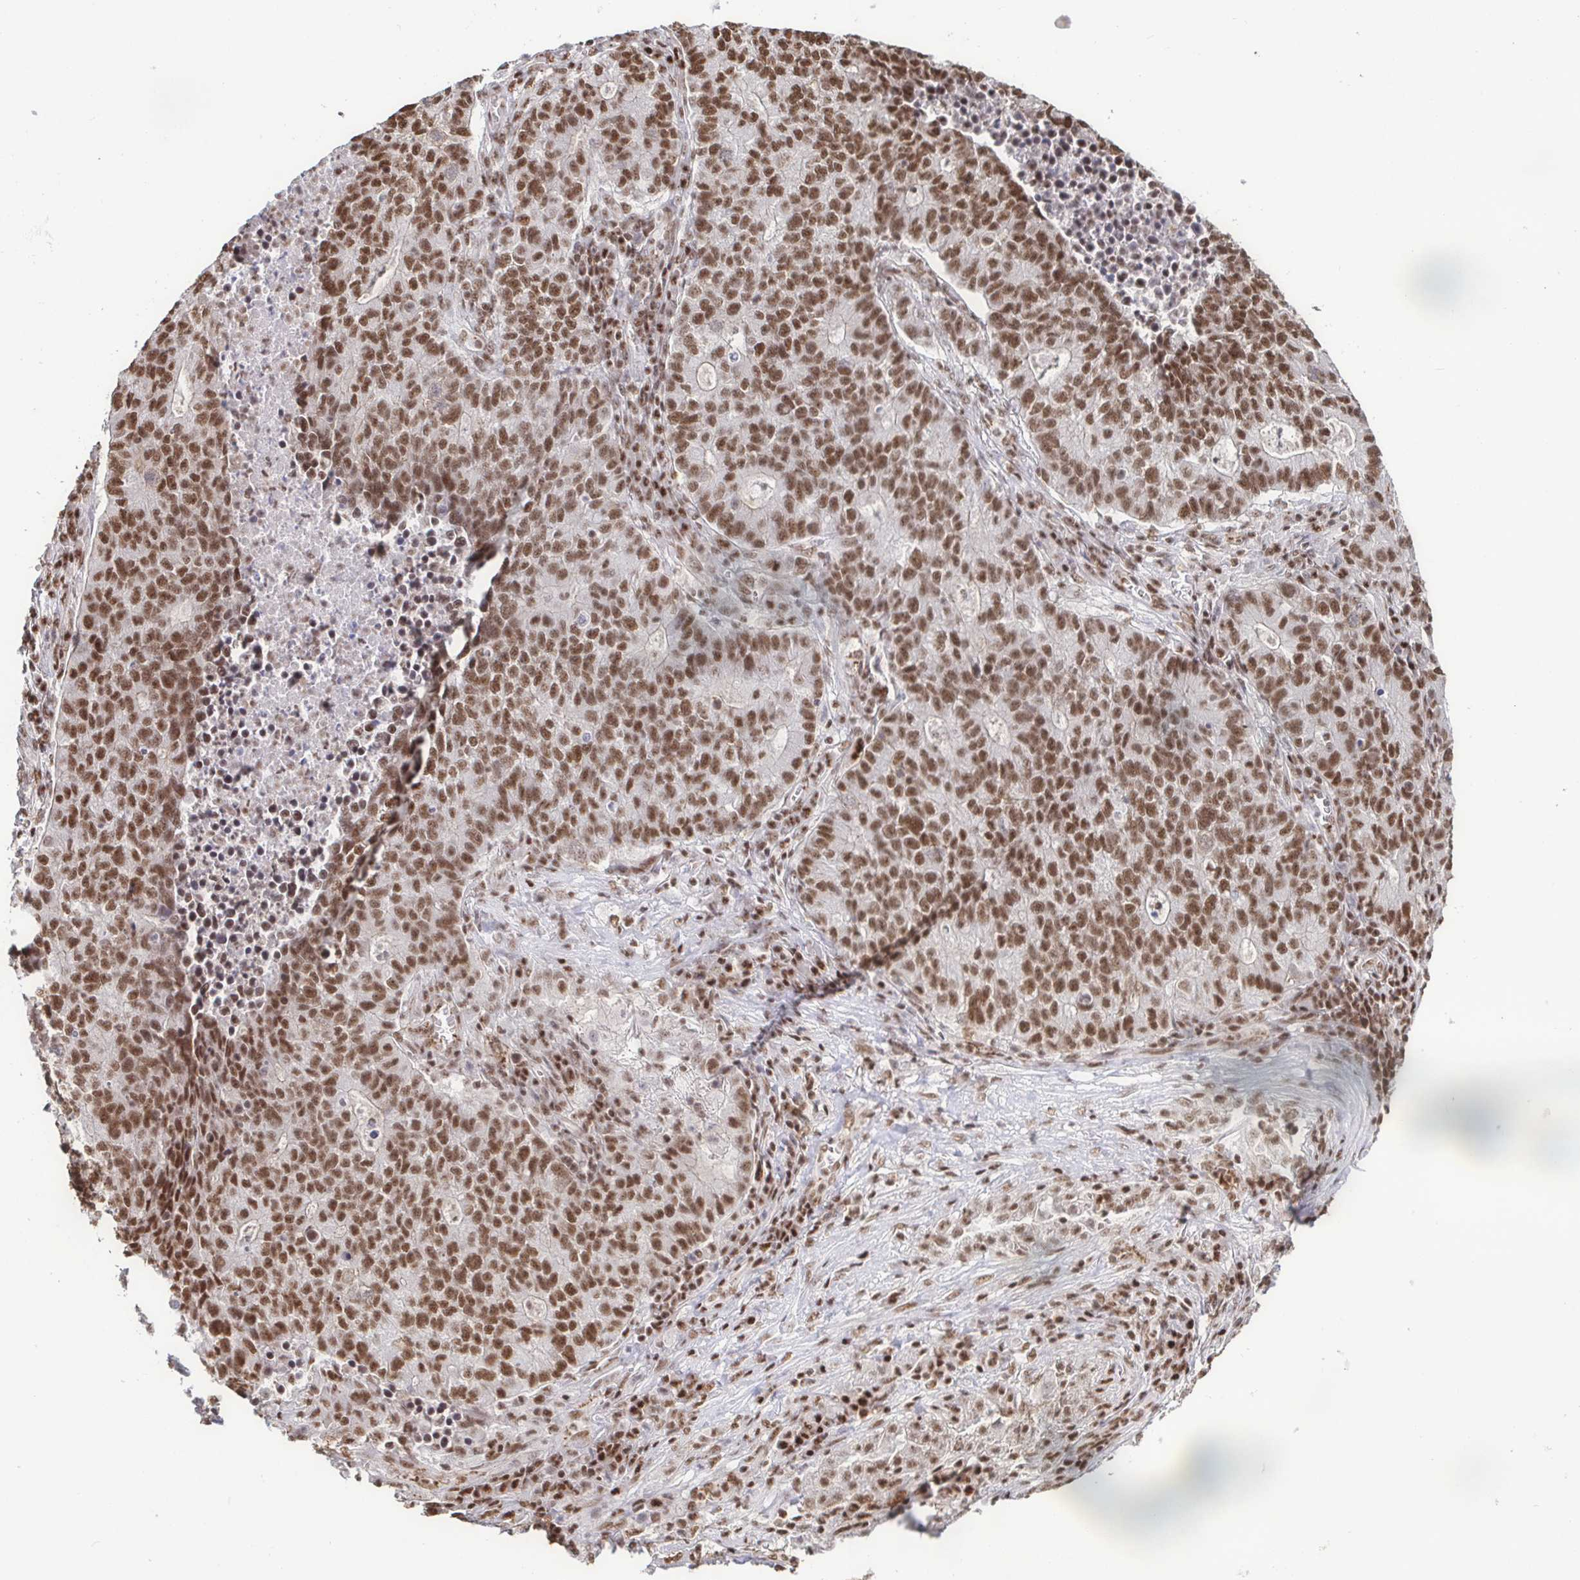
{"staining": {"intensity": "moderate", "quantity": ">75%", "location": "nuclear"}, "tissue": "lung cancer", "cell_type": "Tumor cells", "image_type": "cancer", "snomed": [{"axis": "morphology", "description": "Adenocarcinoma, NOS"}, {"axis": "topography", "description": "Lung"}], "caption": "Immunohistochemistry image of neoplastic tissue: human adenocarcinoma (lung) stained using IHC exhibits medium levels of moderate protein expression localized specifically in the nuclear of tumor cells, appearing as a nuclear brown color.", "gene": "SP3", "patient": {"sex": "male", "age": 57}}